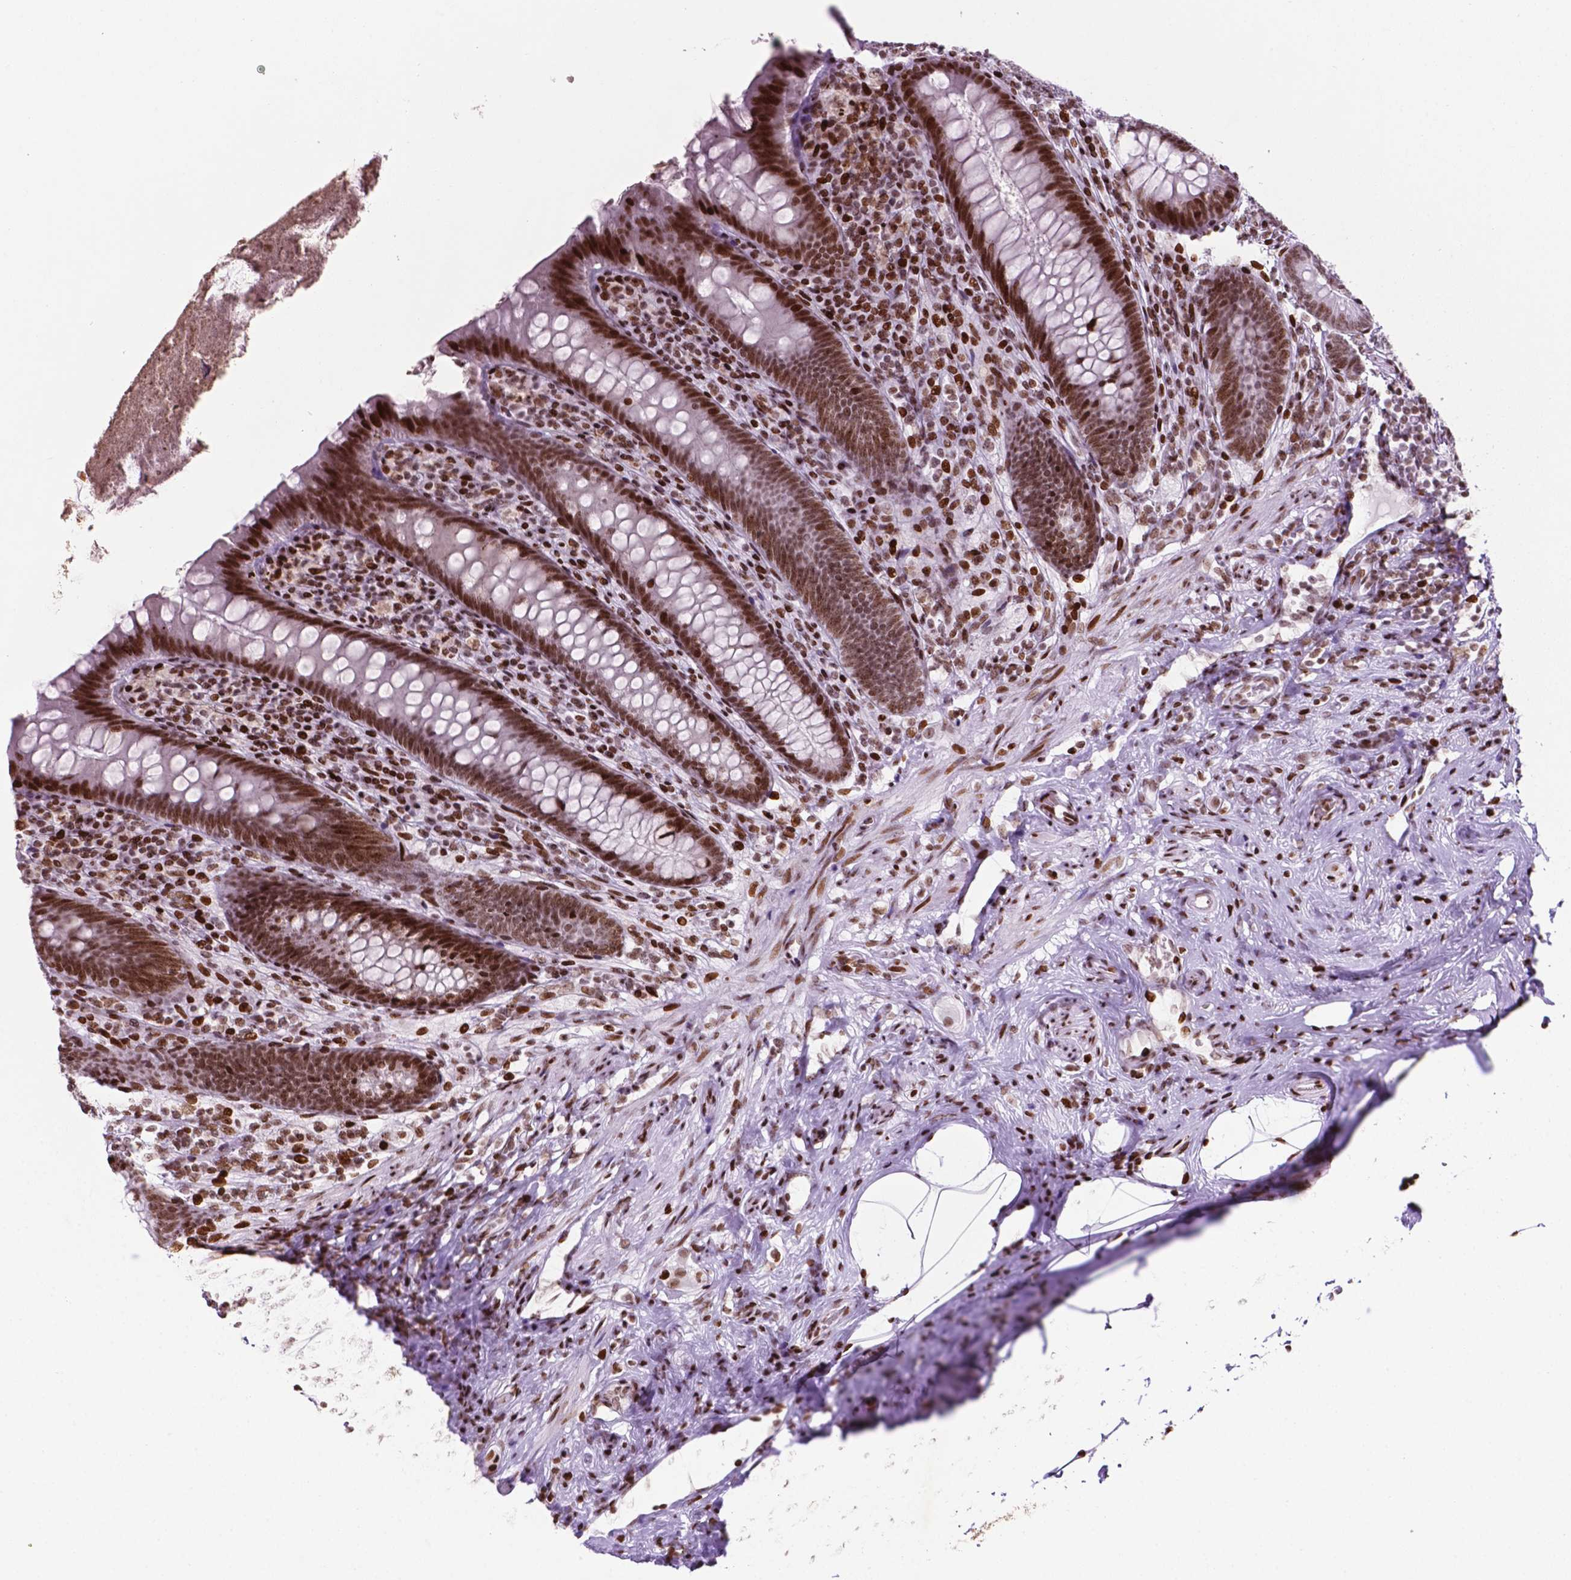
{"staining": {"intensity": "moderate", "quantity": ">75%", "location": "nuclear"}, "tissue": "appendix", "cell_type": "Glandular cells", "image_type": "normal", "snomed": [{"axis": "morphology", "description": "Normal tissue, NOS"}, {"axis": "topography", "description": "Appendix"}], "caption": "Immunohistochemical staining of normal human appendix displays >75% levels of moderate nuclear protein staining in about >75% of glandular cells.", "gene": "TMEM250", "patient": {"sex": "male", "age": 47}}